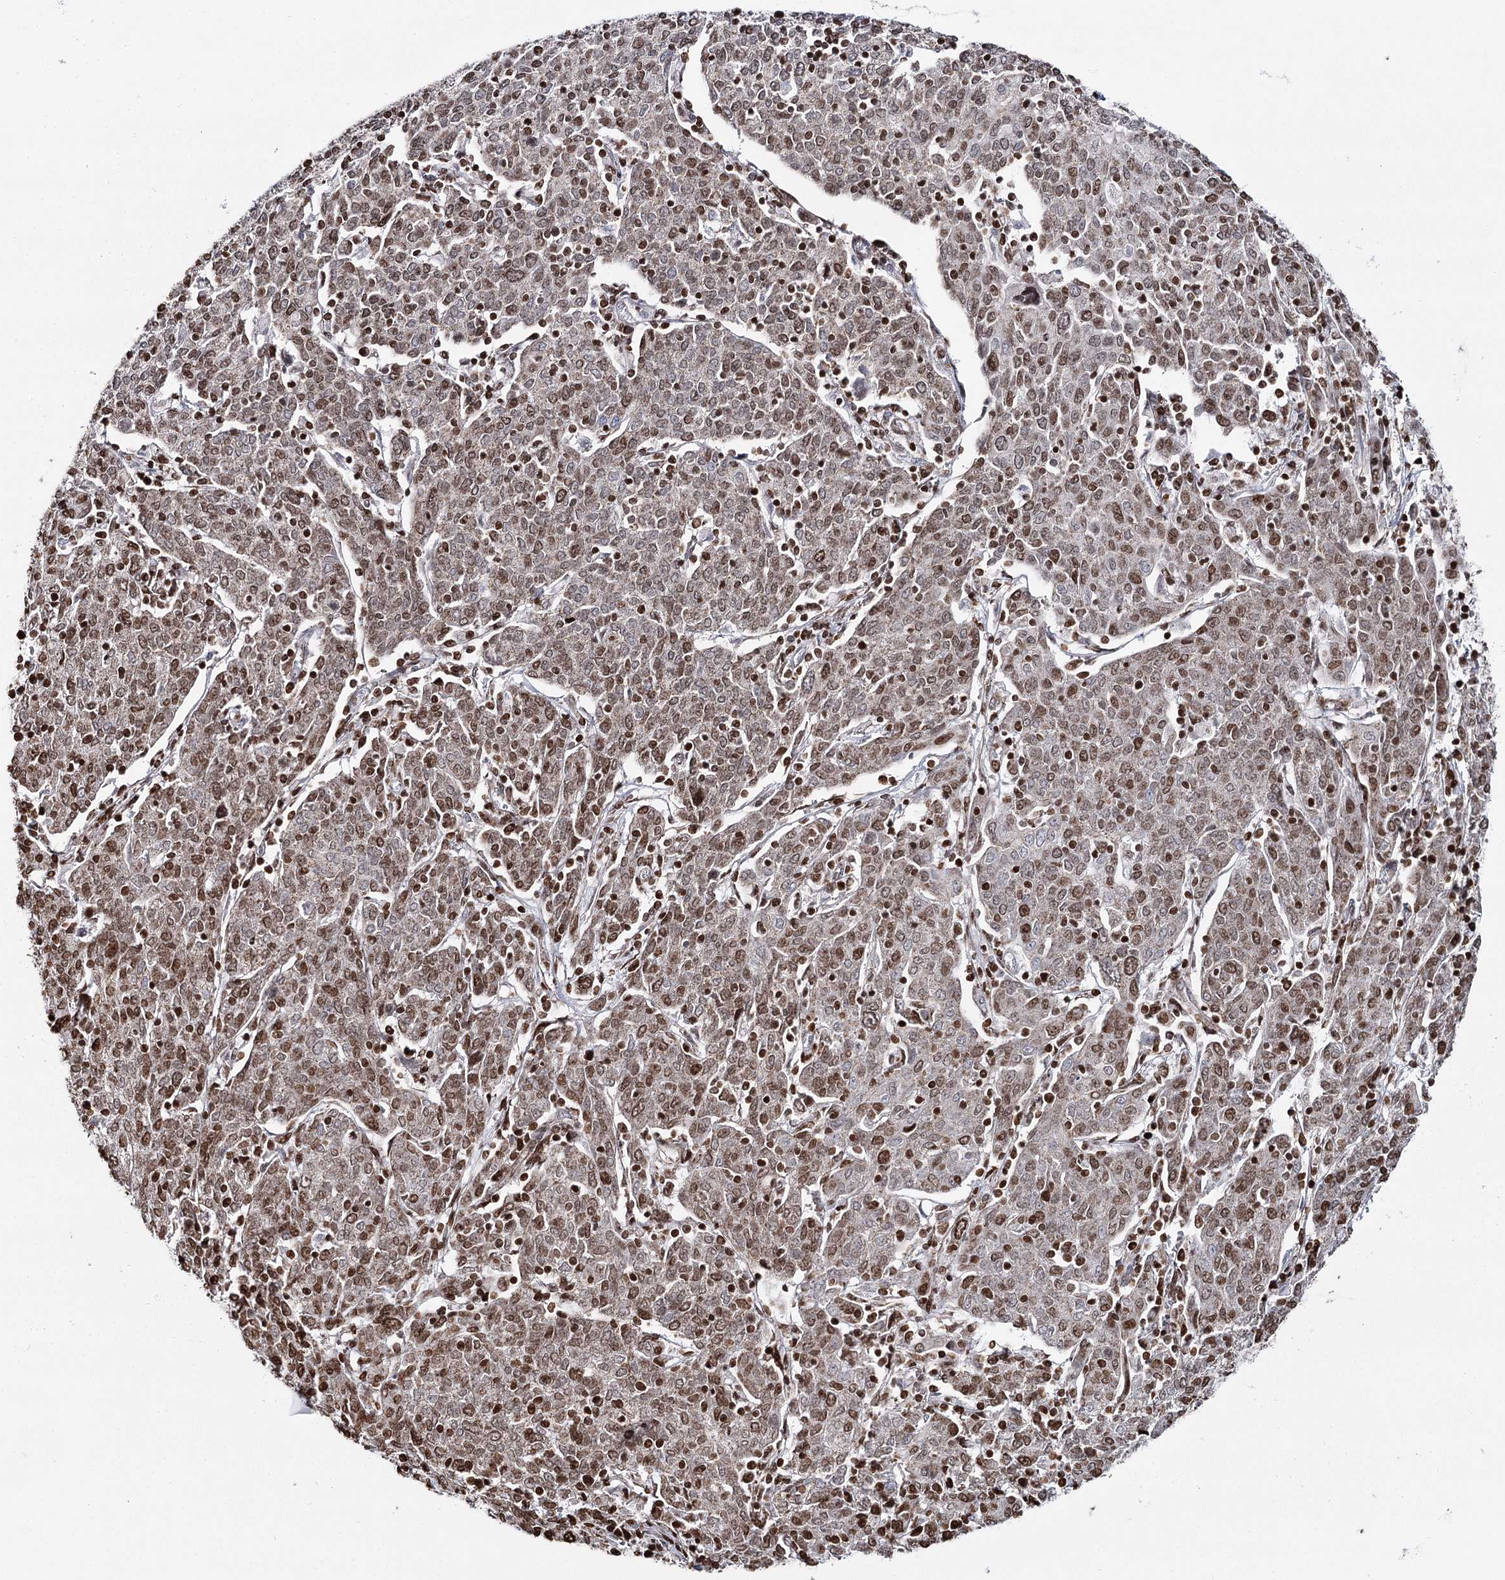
{"staining": {"intensity": "moderate", "quantity": ">75%", "location": "cytoplasmic/membranous,nuclear"}, "tissue": "cervical cancer", "cell_type": "Tumor cells", "image_type": "cancer", "snomed": [{"axis": "morphology", "description": "Squamous cell carcinoma, NOS"}, {"axis": "topography", "description": "Cervix"}], "caption": "Immunohistochemistry (IHC) of human cervical squamous cell carcinoma shows medium levels of moderate cytoplasmic/membranous and nuclear positivity in approximately >75% of tumor cells.", "gene": "PDHX", "patient": {"sex": "female", "age": 67}}